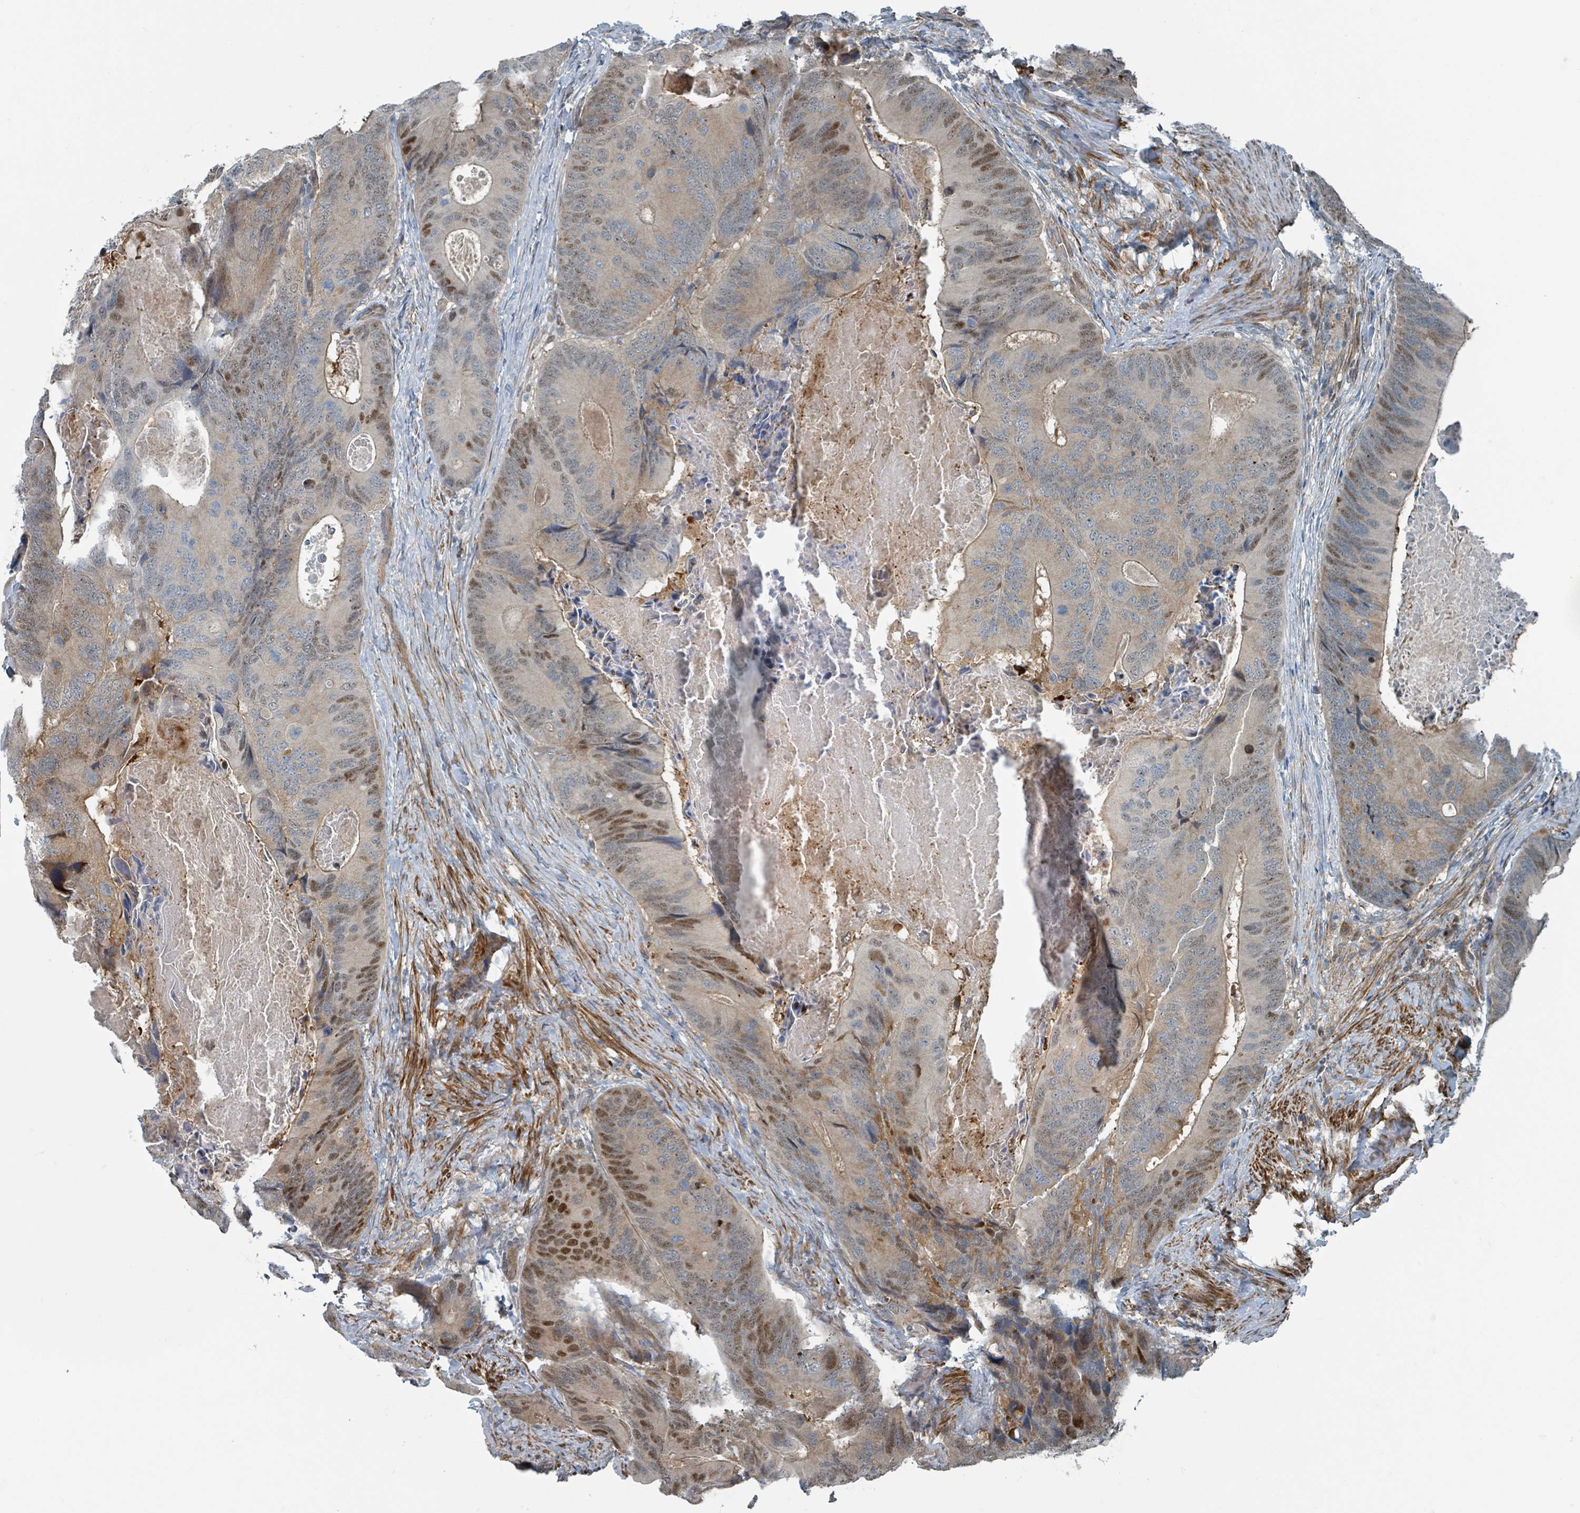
{"staining": {"intensity": "strong", "quantity": "<25%", "location": "nuclear"}, "tissue": "colorectal cancer", "cell_type": "Tumor cells", "image_type": "cancer", "snomed": [{"axis": "morphology", "description": "Adenocarcinoma, NOS"}, {"axis": "topography", "description": "Colon"}], "caption": "Strong nuclear protein positivity is identified in about <25% of tumor cells in colorectal adenocarcinoma.", "gene": "RHPN2", "patient": {"sex": "male", "age": 84}}